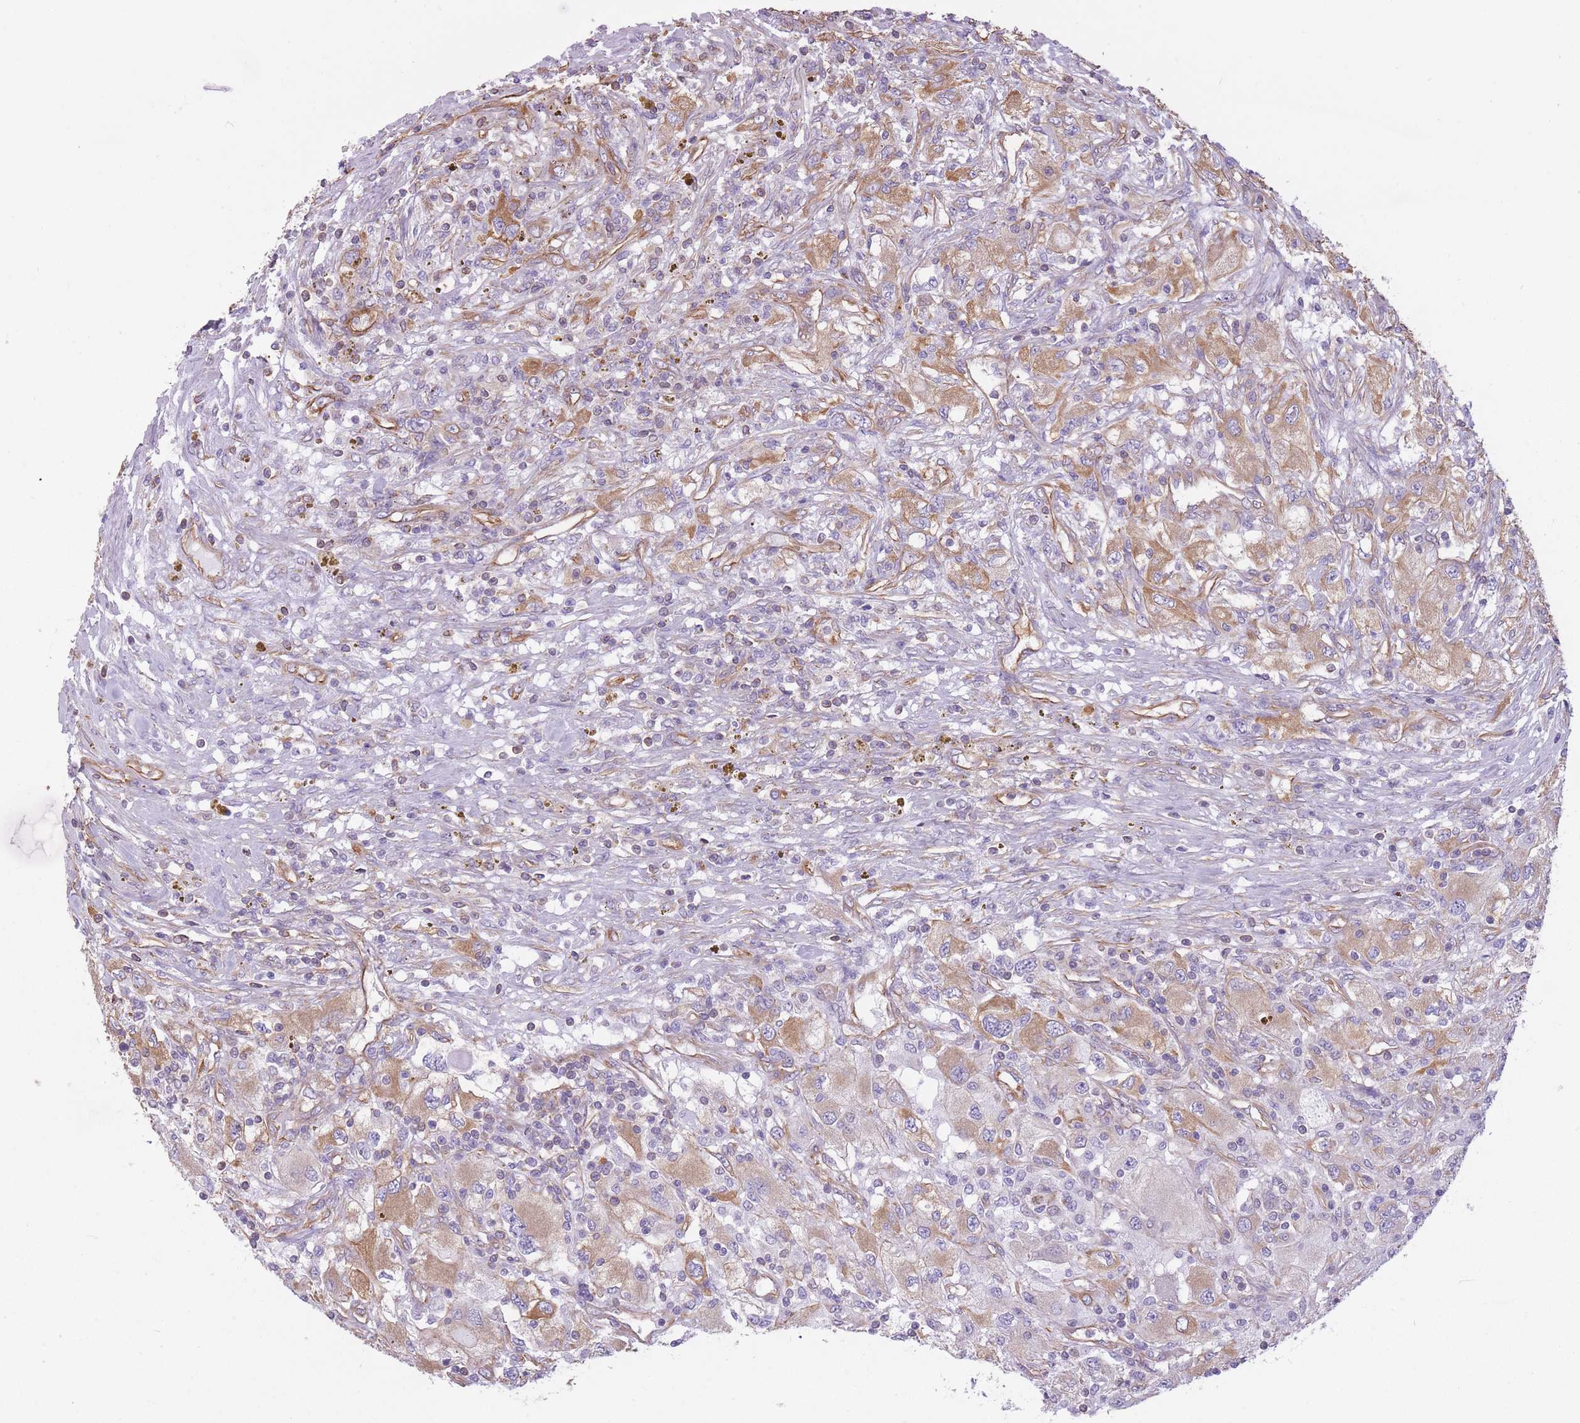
{"staining": {"intensity": "moderate", "quantity": "25%-75%", "location": "cytoplasmic/membranous"}, "tissue": "renal cancer", "cell_type": "Tumor cells", "image_type": "cancer", "snomed": [{"axis": "morphology", "description": "Adenocarcinoma, NOS"}, {"axis": "topography", "description": "Kidney"}], "caption": "Renal cancer was stained to show a protein in brown. There is medium levels of moderate cytoplasmic/membranous positivity in about 25%-75% of tumor cells. The staining is performed using DAB (3,3'-diaminobenzidine) brown chromogen to label protein expression. The nuclei are counter-stained blue using hematoxylin.", "gene": "ADD1", "patient": {"sex": "female", "age": 67}}